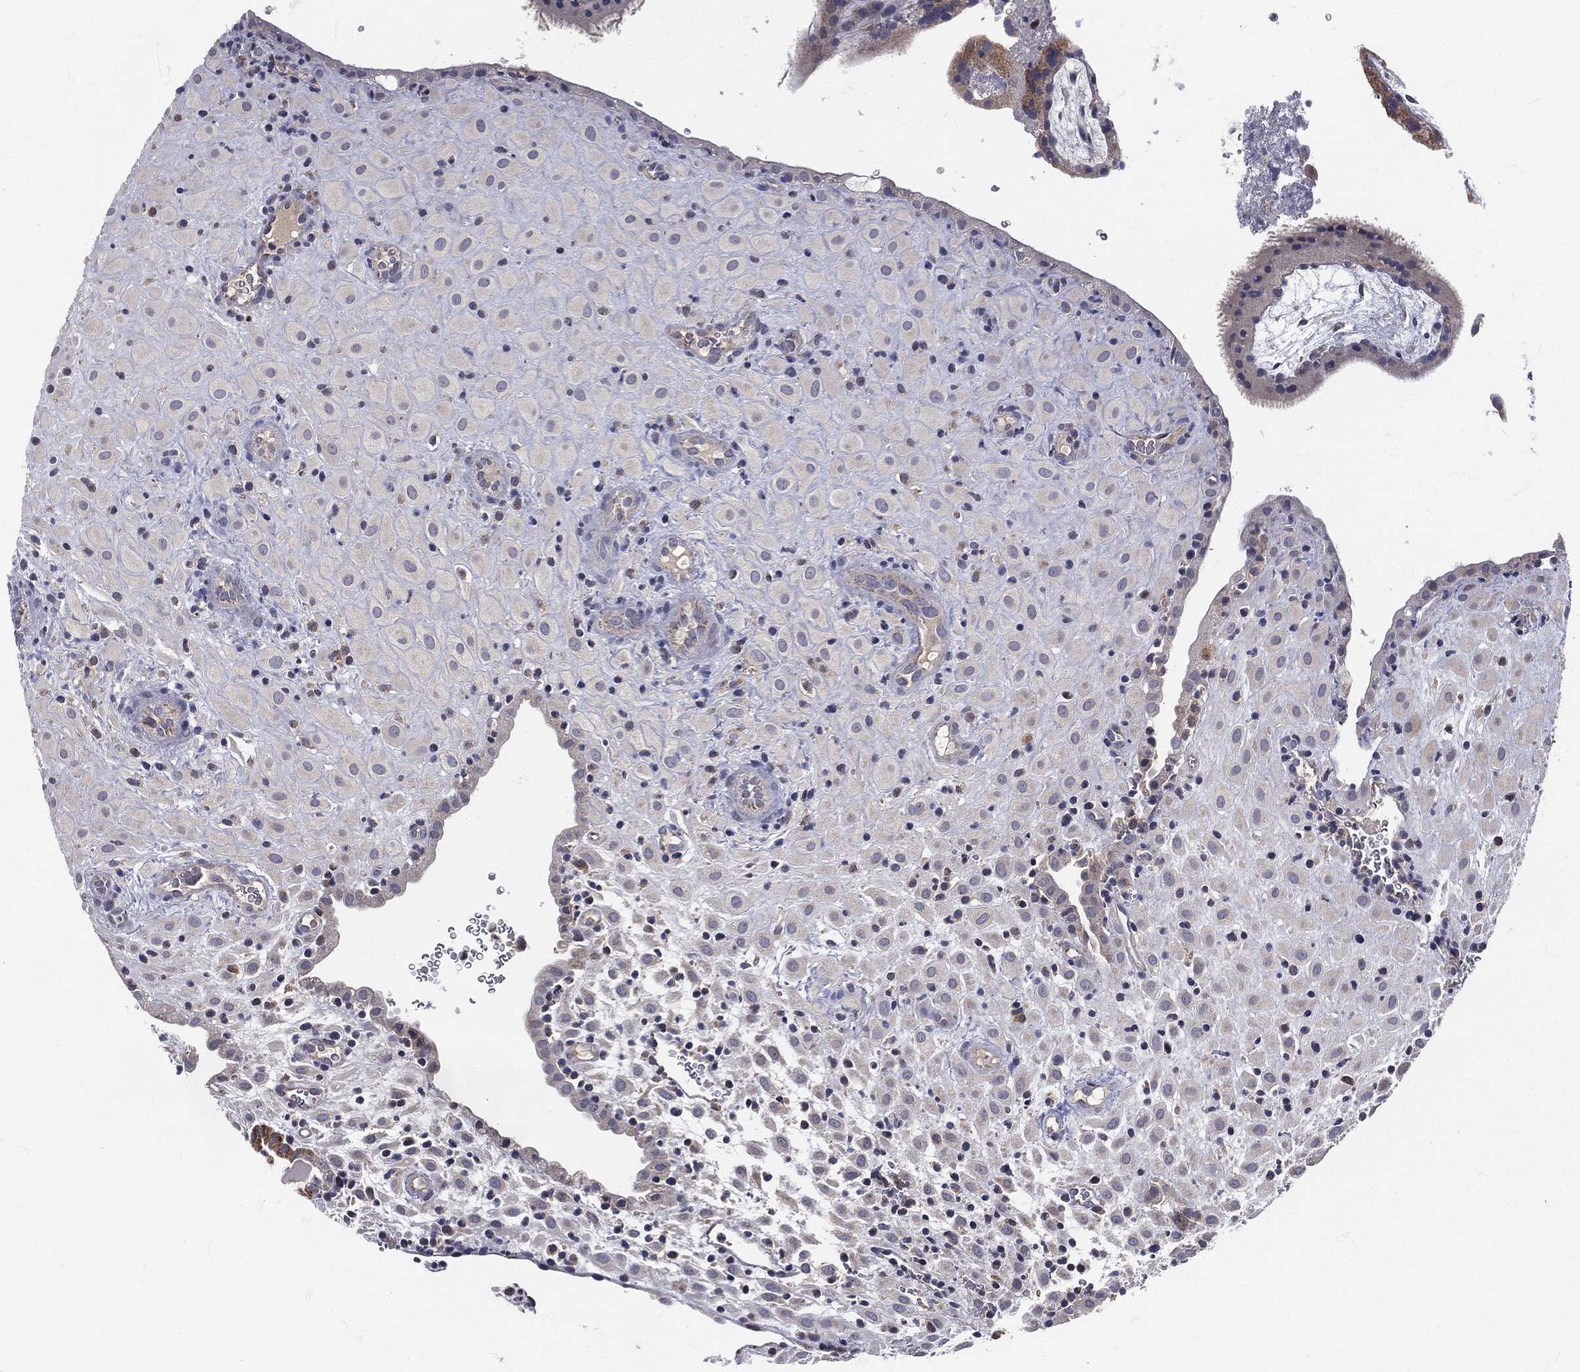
{"staining": {"intensity": "negative", "quantity": "none", "location": "none"}, "tissue": "placenta", "cell_type": "Decidual cells", "image_type": "normal", "snomed": [{"axis": "morphology", "description": "Normal tissue, NOS"}, {"axis": "topography", "description": "Placenta"}], "caption": "Immunohistochemistry histopathology image of normal placenta: placenta stained with DAB (3,3'-diaminobenzidine) shows no significant protein staining in decidual cells. (Stains: DAB immunohistochemistry with hematoxylin counter stain, Microscopy: brightfield microscopy at high magnification).", "gene": "SIGLEC9", "patient": {"sex": "female", "age": 19}}